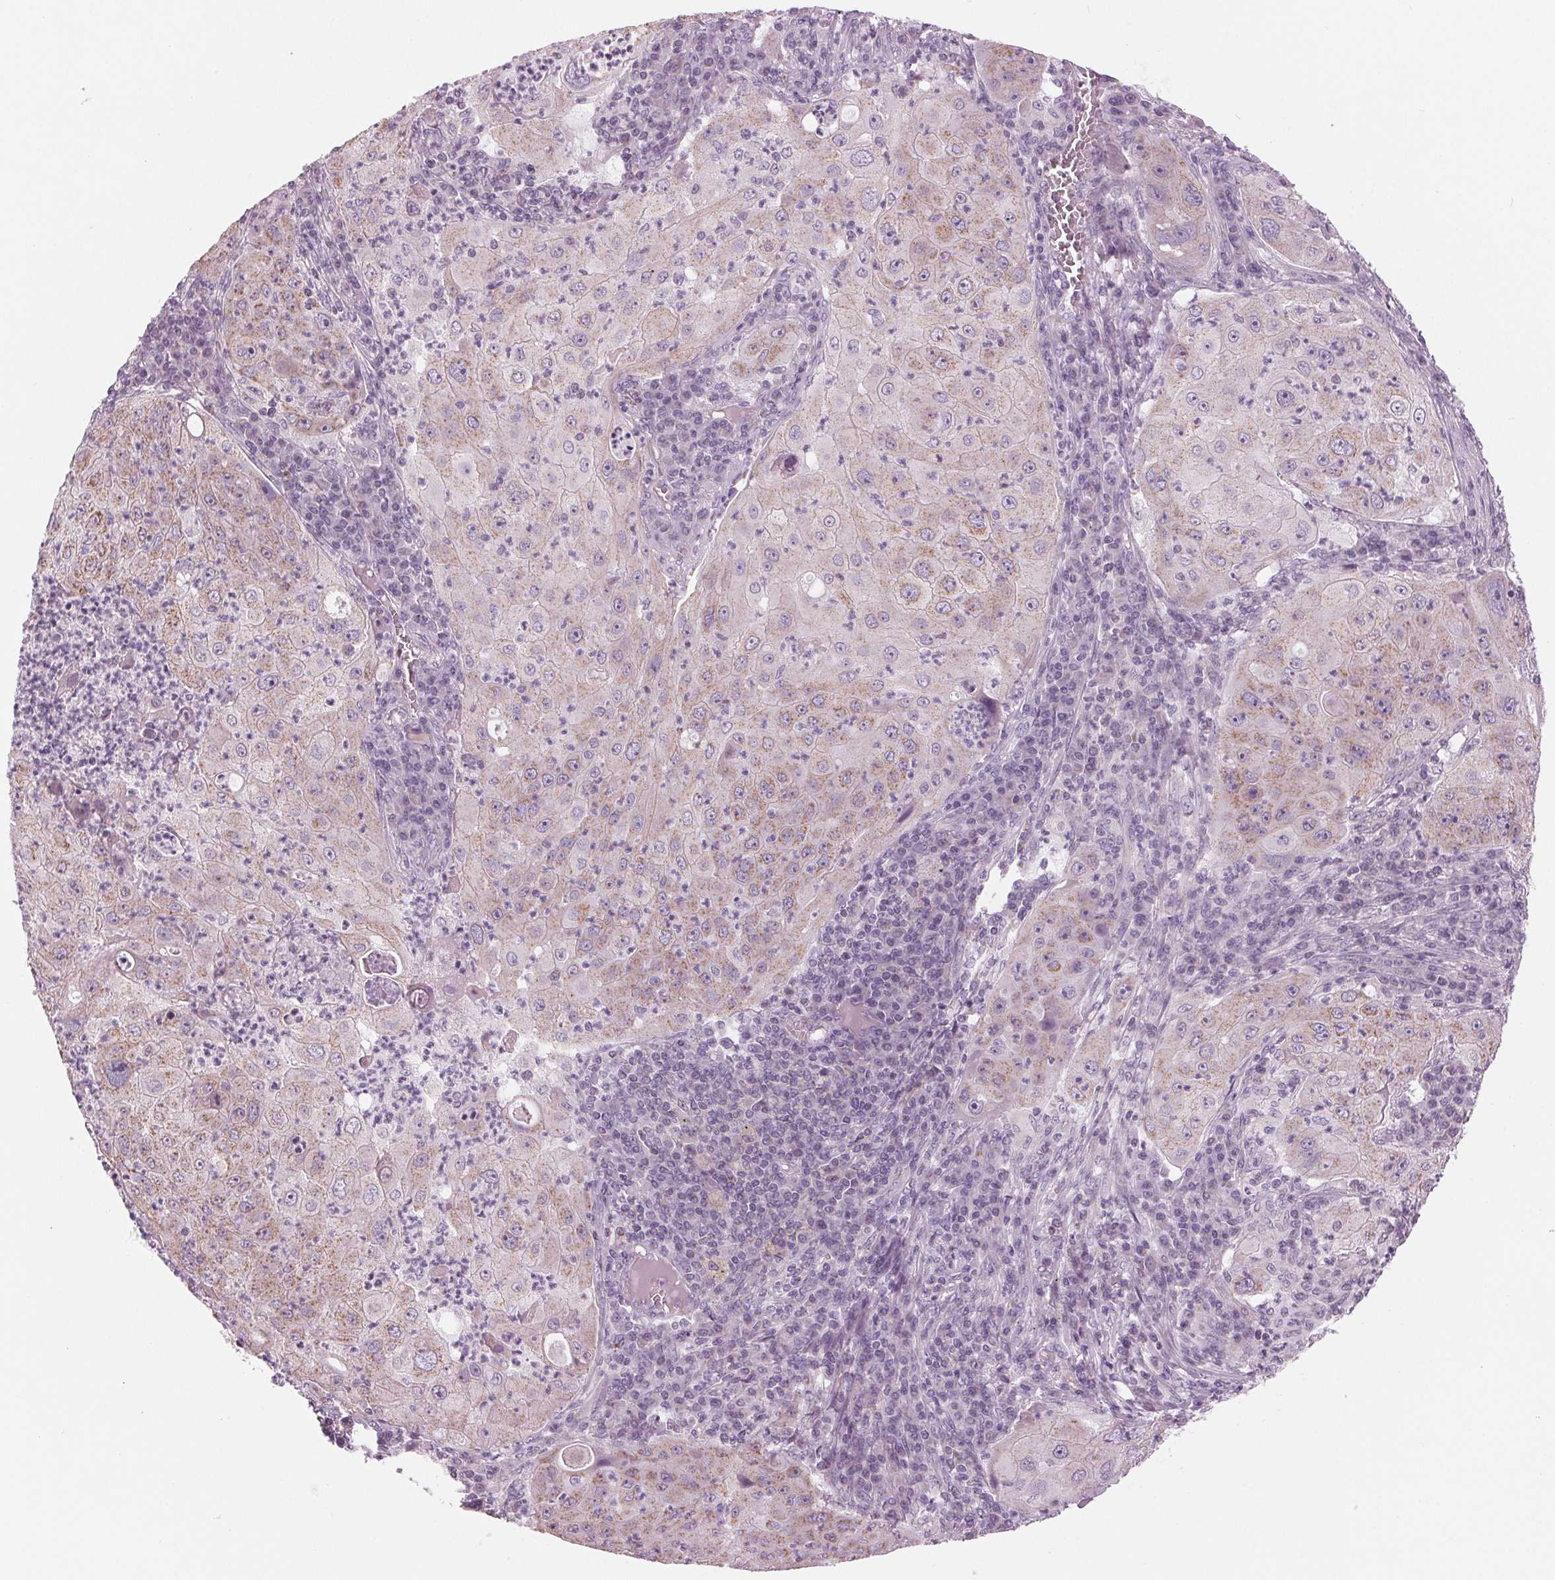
{"staining": {"intensity": "weak", "quantity": "25%-75%", "location": "cytoplasmic/membranous"}, "tissue": "lung cancer", "cell_type": "Tumor cells", "image_type": "cancer", "snomed": [{"axis": "morphology", "description": "Squamous cell carcinoma, NOS"}, {"axis": "topography", "description": "Lung"}], "caption": "Lung cancer tissue reveals weak cytoplasmic/membranous positivity in about 25%-75% of tumor cells, visualized by immunohistochemistry.", "gene": "SAMD4A", "patient": {"sex": "female", "age": 59}}